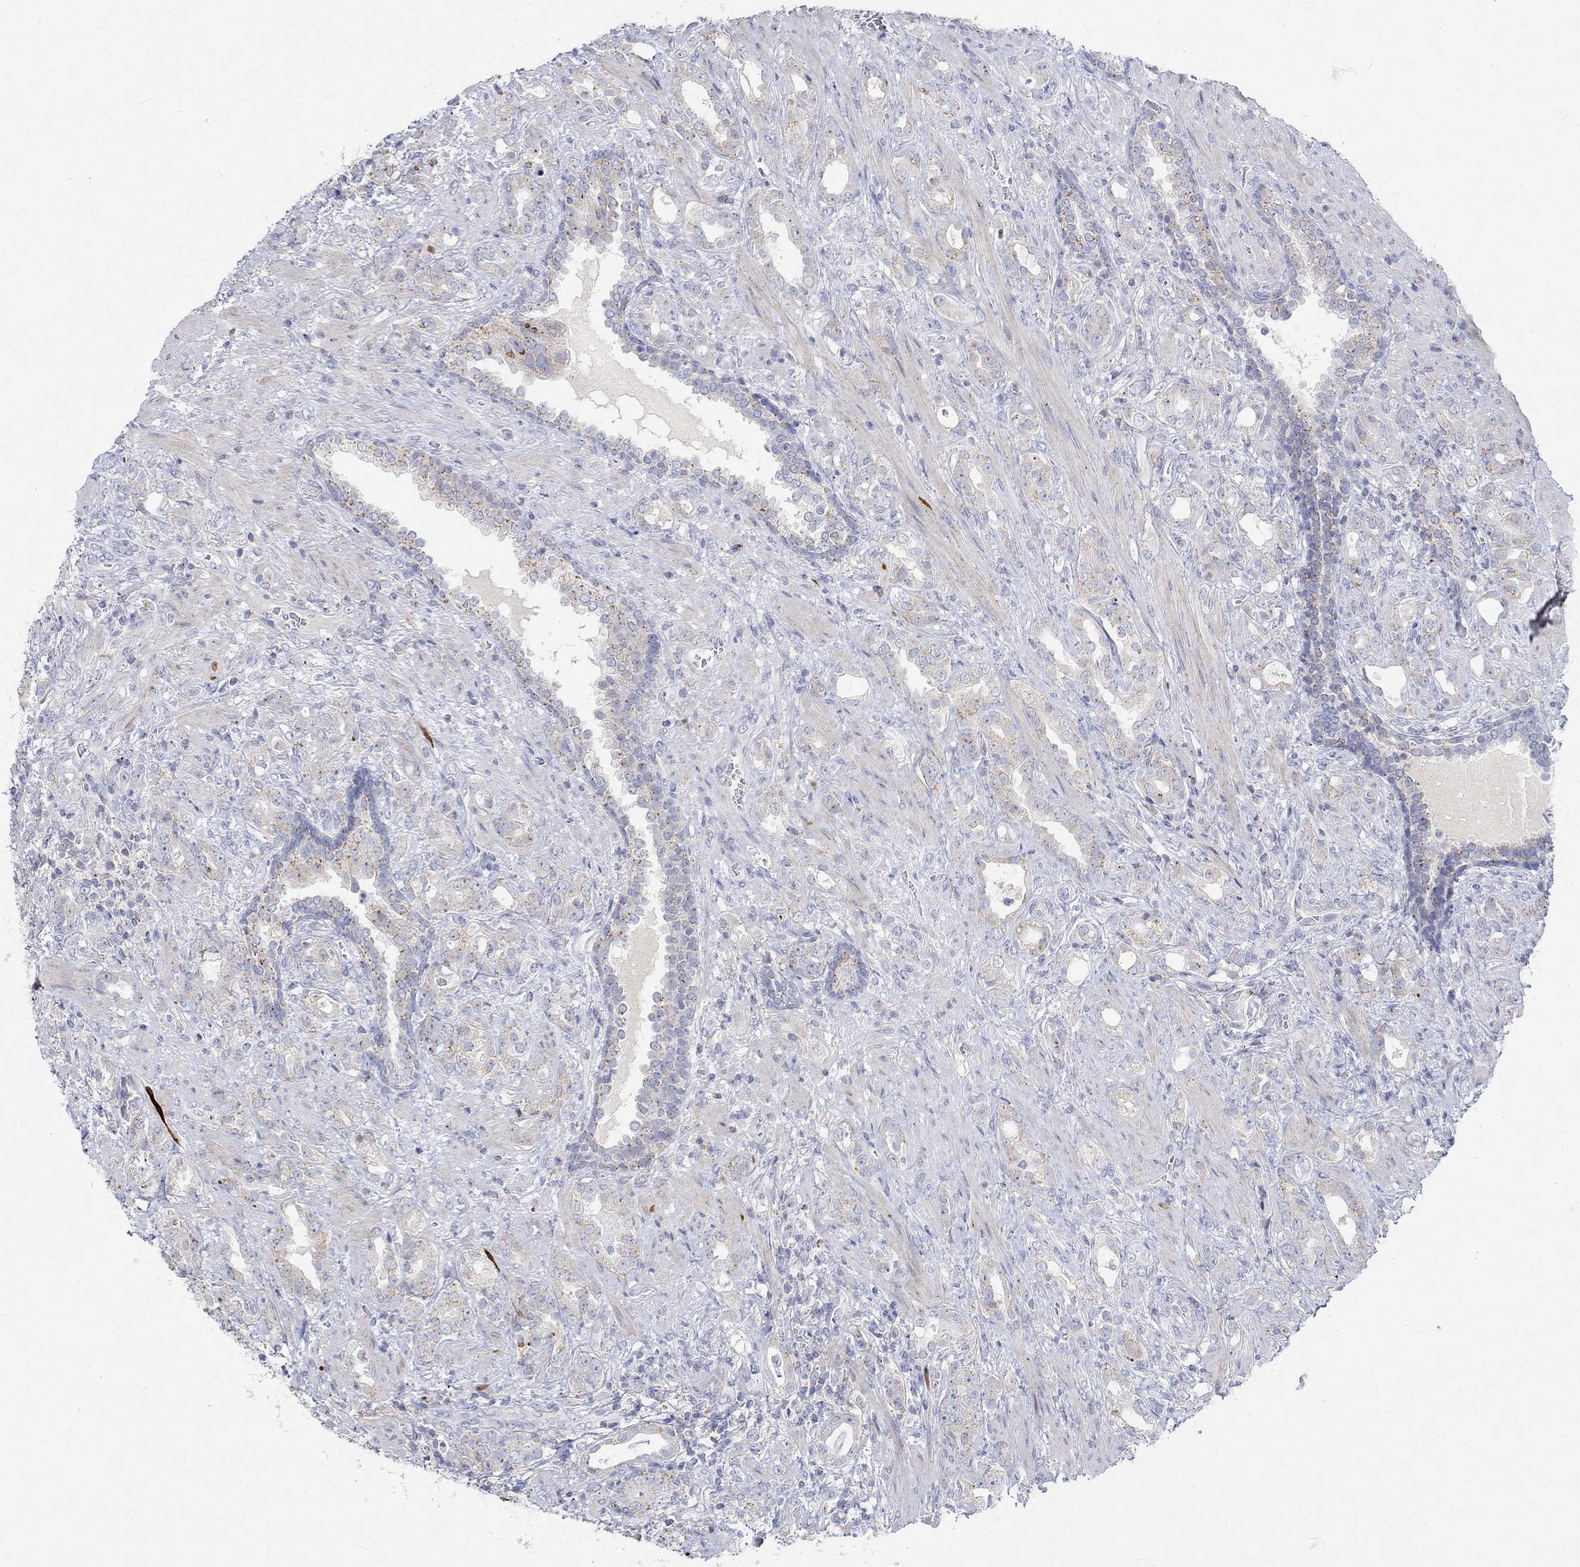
{"staining": {"intensity": "weak", "quantity": "<25%", "location": "cytoplasmic/membranous"}, "tissue": "prostate cancer", "cell_type": "Tumor cells", "image_type": "cancer", "snomed": [{"axis": "morphology", "description": "Adenocarcinoma, NOS"}, {"axis": "topography", "description": "Prostate"}], "caption": "Protein analysis of prostate adenocarcinoma demonstrates no significant staining in tumor cells.", "gene": "NAV3", "patient": {"sex": "male", "age": 57}}